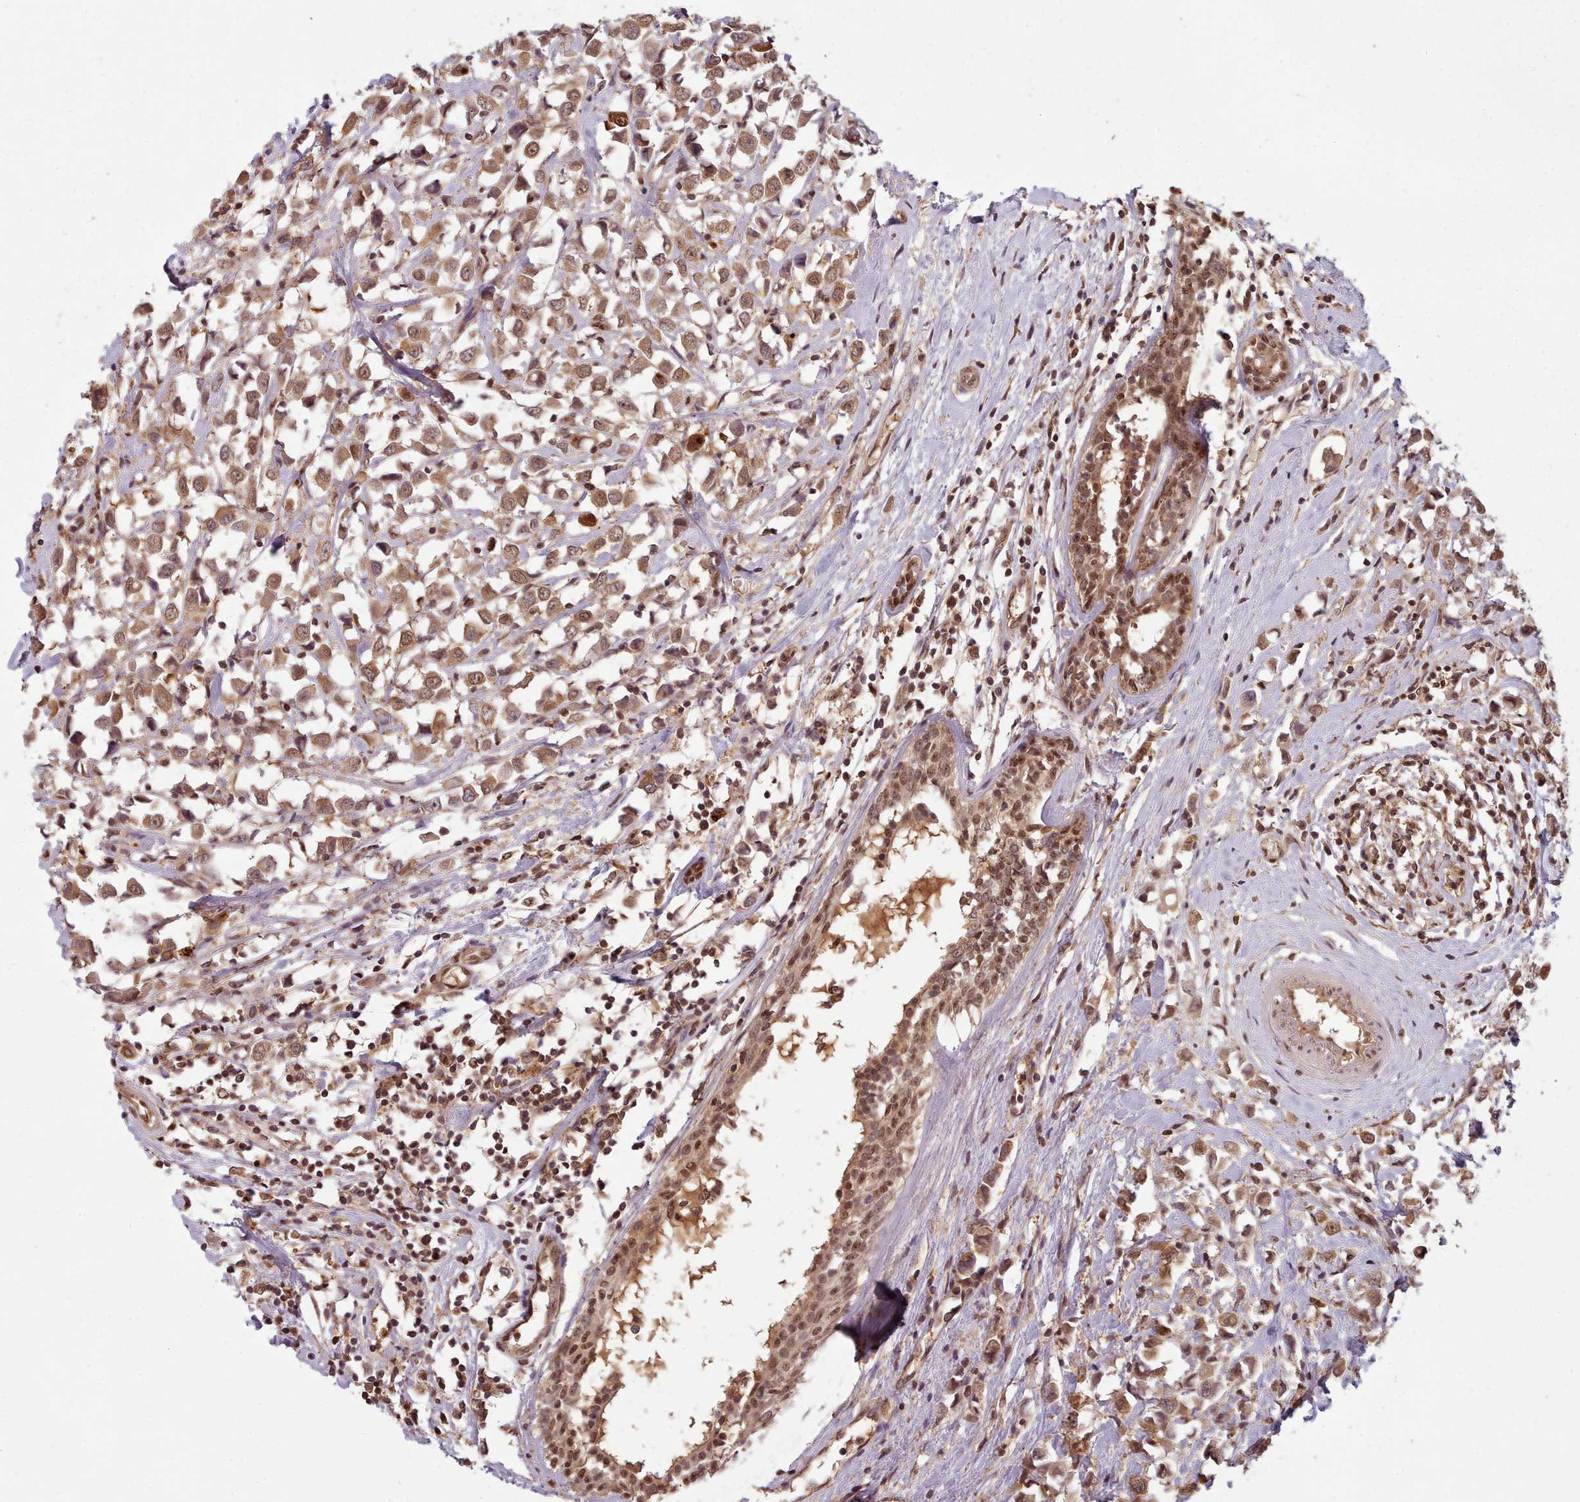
{"staining": {"intensity": "moderate", "quantity": ">75%", "location": "cytoplasmic/membranous,nuclear"}, "tissue": "breast cancer", "cell_type": "Tumor cells", "image_type": "cancer", "snomed": [{"axis": "morphology", "description": "Duct carcinoma"}, {"axis": "topography", "description": "Breast"}], "caption": "Tumor cells display moderate cytoplasmic/membranous and nuclear staining in approximately >75% of cells in breast infiltrating ductal carcinoma. The staining is performed using DAB brown chromogen to label protein expression. The nuclei are counter-stained blue using hematoxylin.", "gene": "RPS27A", "patient": {"sex": "female", "age": 61}}